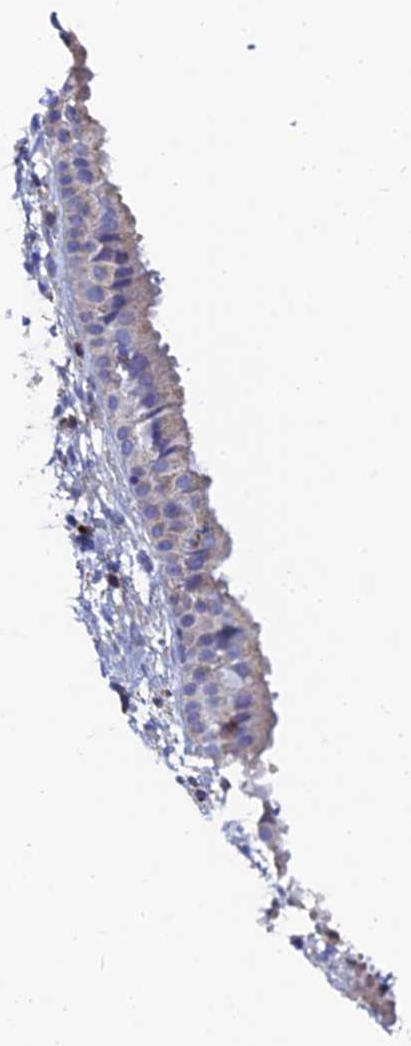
{"staining": {"intensity": "weak", "quantity": "25%-75%", "location": "cytoplasmic/membranous"}, "tissue": "nasopharynx", "cell_type": "Respiratory epithelial cells", "image_type": "normal", "snomed": [{"axis": "morphology", "description": "Normal tissue, NOS"}, {"axis": "topography", "description": "Nasopharynx"}], "caption": "High-magnification brightfield microscopy of benign nasopharynx stained with DAB (brown) and counterstained with hematoxylin (blue). respiratory epithelial cells exhibit weak cytoplasmic/membranous expression is present in about25%-75% of cells. The protein is shown in brown color, while the nuclei are stained blue.", "gene": "SPNS1", "patient": {"sex": "male", "age": 22}}